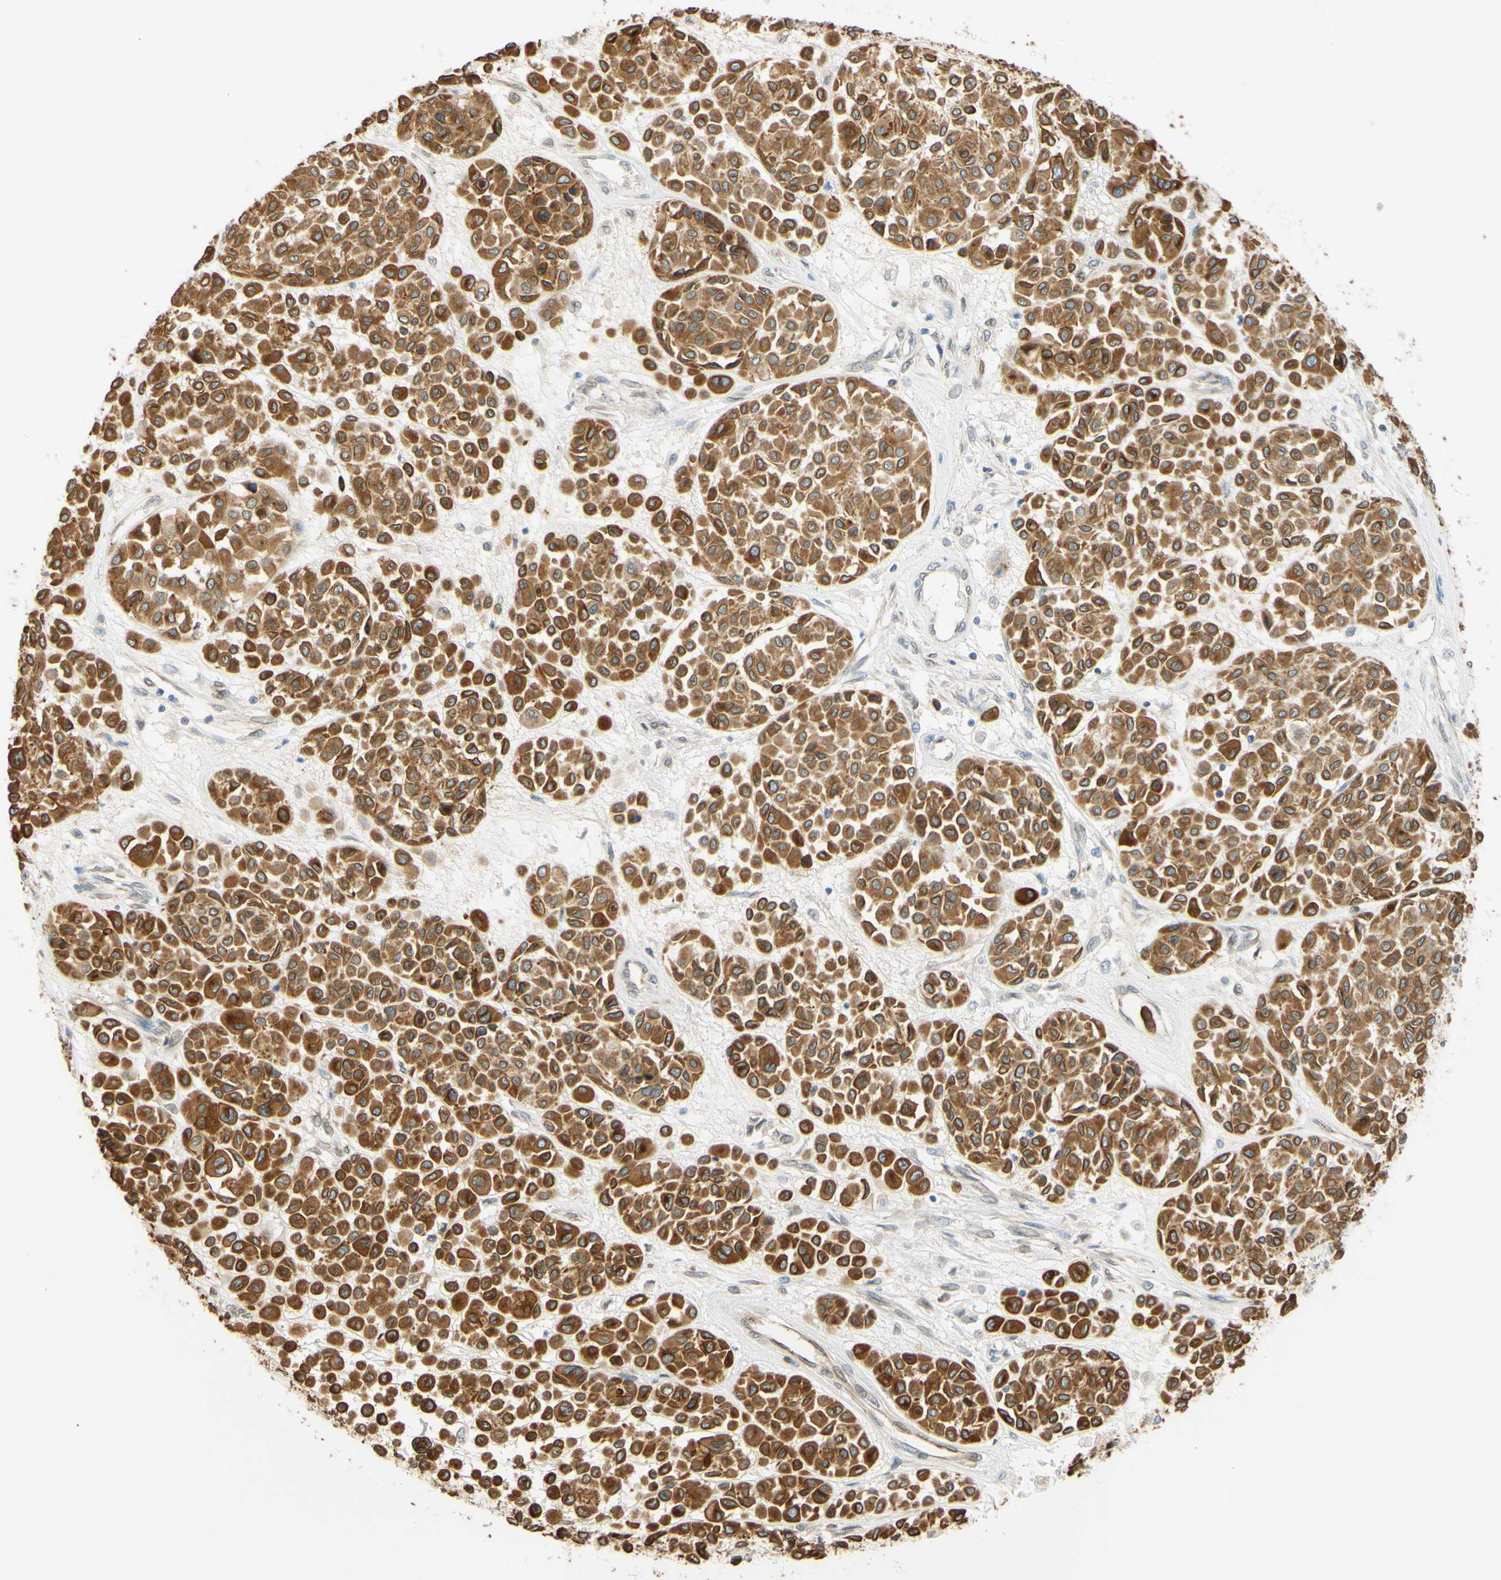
{"staining": {"intensity": "moderate", "quantity": ">75%", "location": "cytoplasmic/membranous,nuclear"}, "tissue": "melanoma", "cell_type": "Tumor cells", "image_type": "cancer", "snomed": [{"axis": "morphology", "description": "Malignant melanoma, Metastatic site"}, {"axis": "topography", "description": "Soft tissue"}], "caption": "A histopathology image of human malignant melanoma (metastatic site) stained for a protein exhibits moderate cytoplasmic/membranous and nuclear brown staining in tumor cells.", "gene": "ENDOD1", "patient": {"sex": "male", "age": 41}}